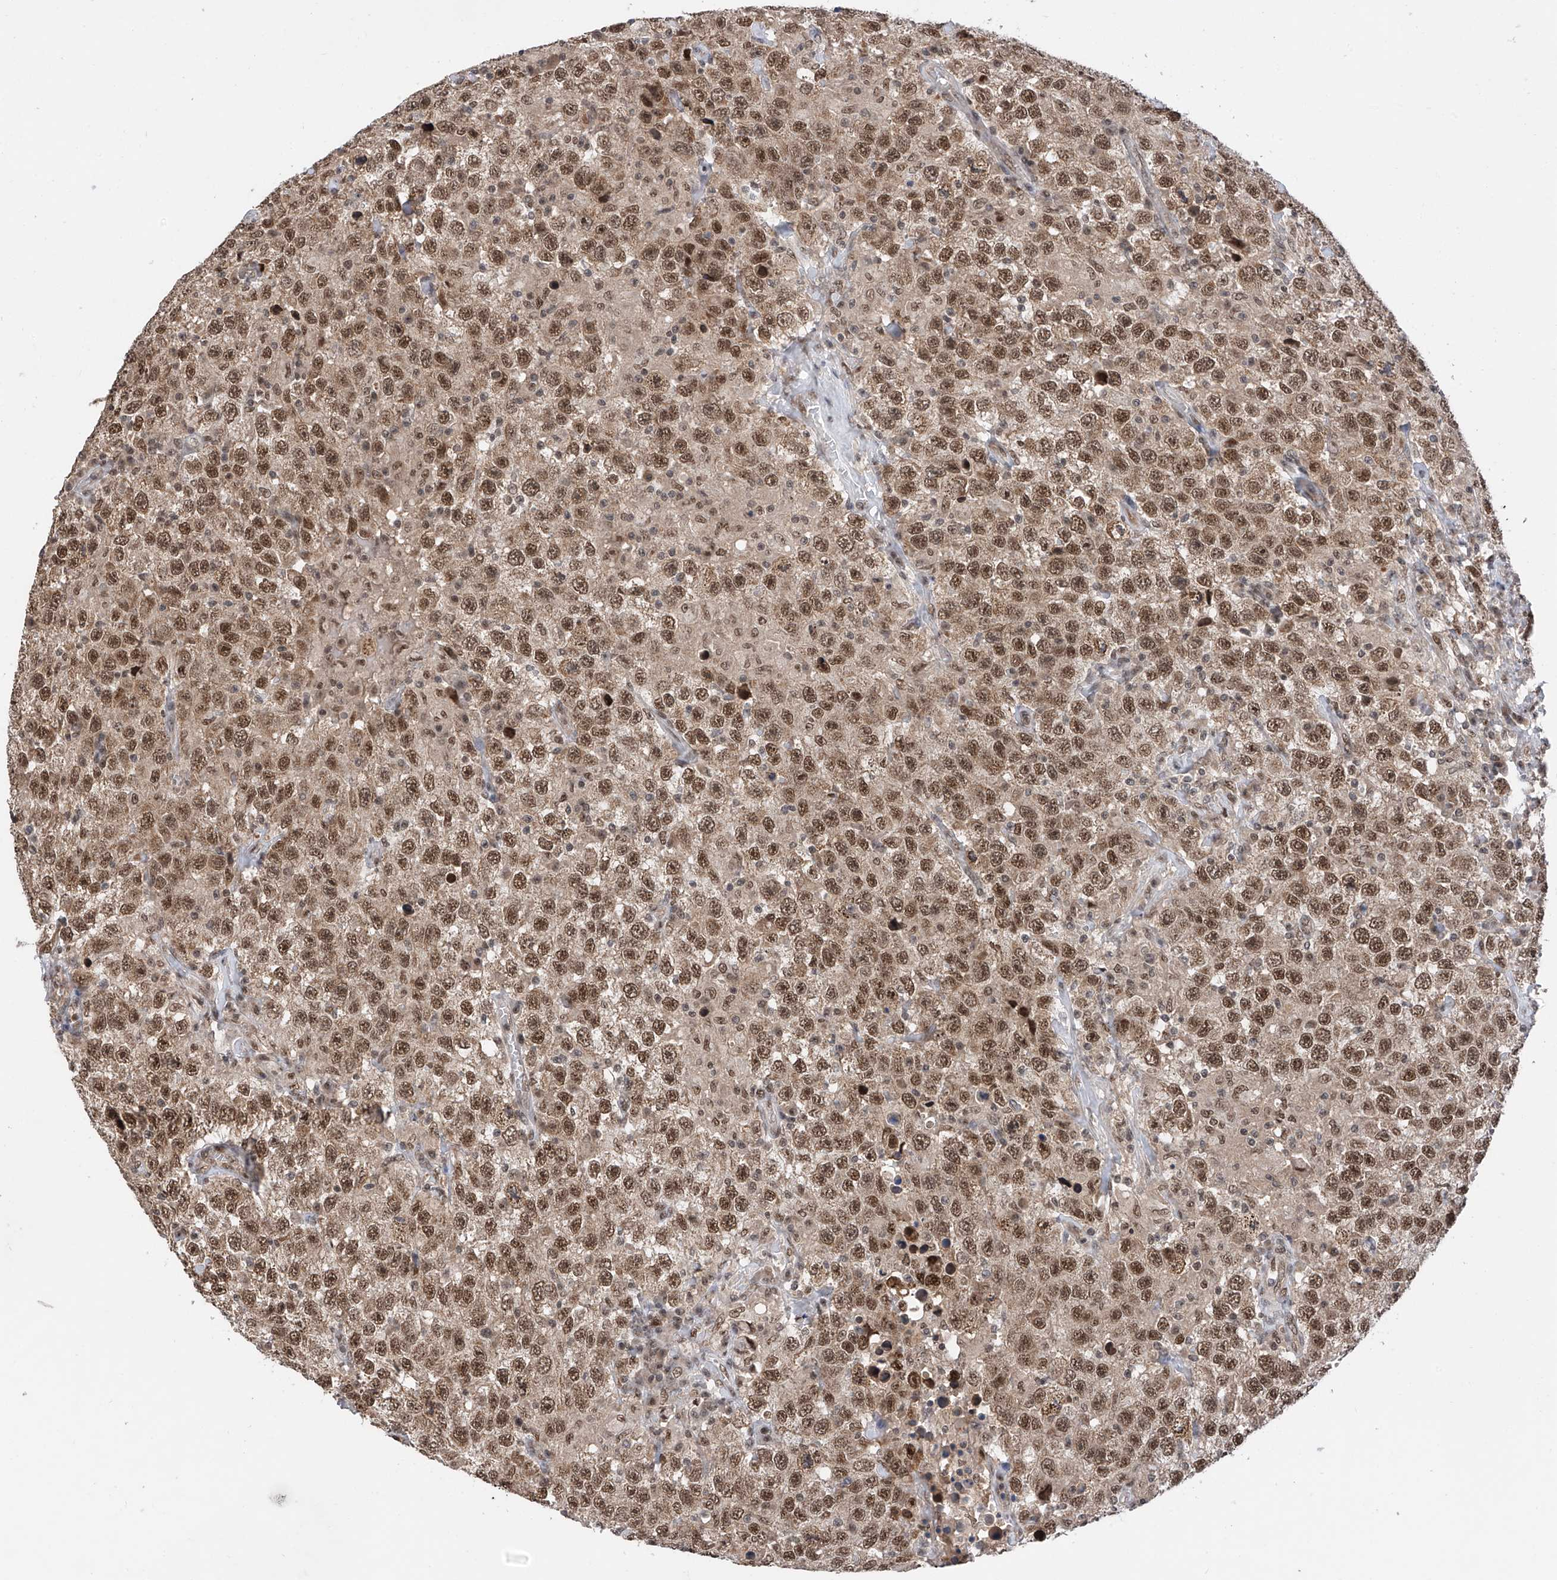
{"staining": {"intensity": "moderate", "quantity": ">75%", "location": "nuclear"}, "tissue": "testis cancer", "cell_type": "Tumor cells", "image_type": "cancer", "snomed": [{"axis": "morphology", "description": "Seminoma, NOS"}, {"axis": "topography", "description": "Testis"}], "caption": "This is a micrograph of immunohistochemistry (IHC) staining of testis cancer, which shows moderate positivity in the nuclear of tumor cells.", "gene": "RPAIN", "patient": {"sex": "male", "age": 41}}